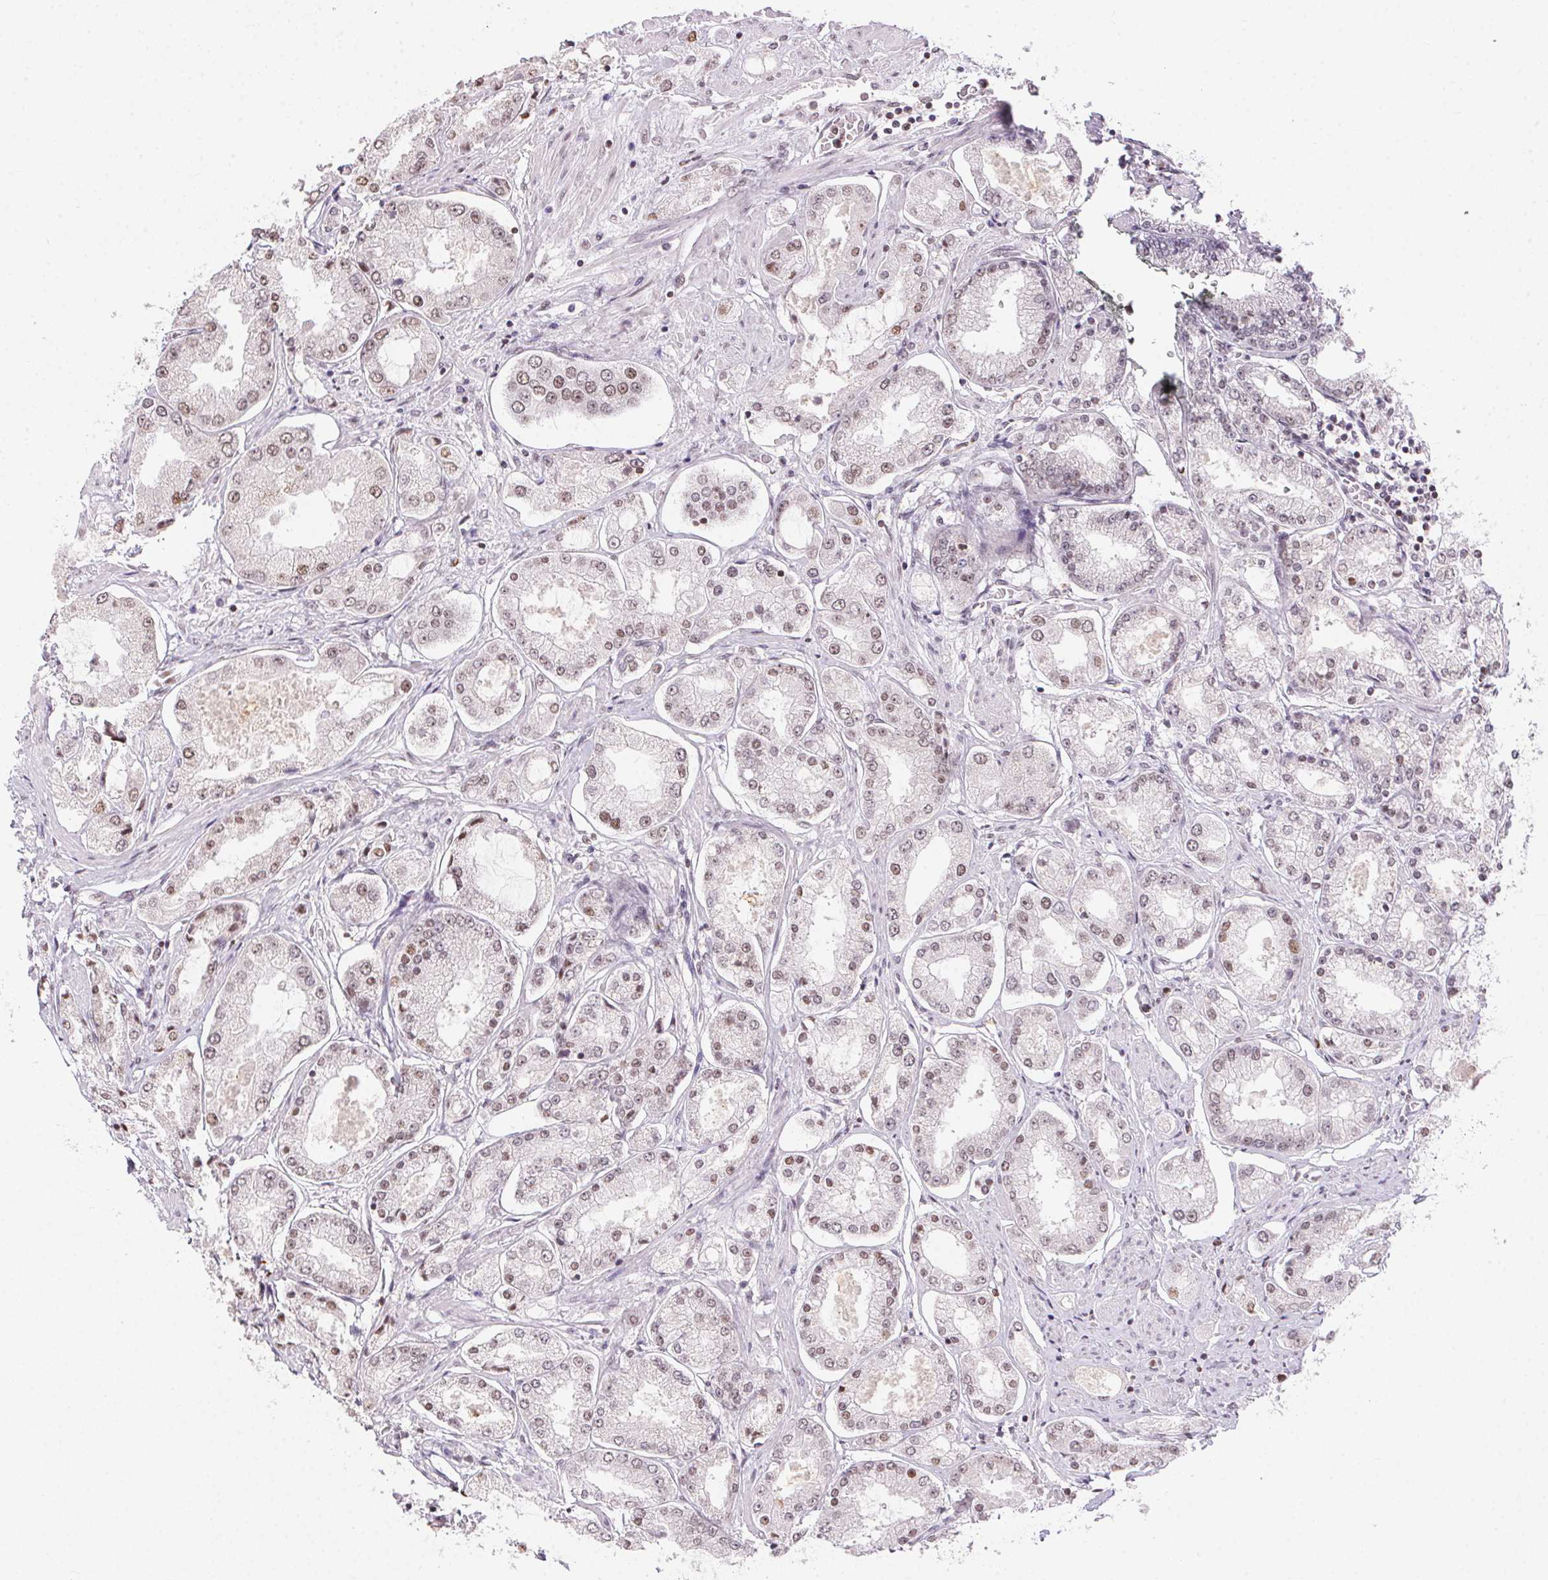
{"staining": {"intensity": "moderate", "quantity": ">75%", "location": "nuclear"}, "tissue": "prostate cancer", "cell_type": "Tumor cells", "image_type": "cancer", "snomed": [{"axis": "morphology", "description": "Adenocarcinoma, High grade"}, {"axis": "topography", "description": "Prostate"}], "caption": "This image reveals immunohistochemistry staining of human prostate cancer, with medium moderate nuclear staining in about >75% of tumor cells.", "gene": "NFE2L1", "patient": {"sex": "male", "age": 69}}